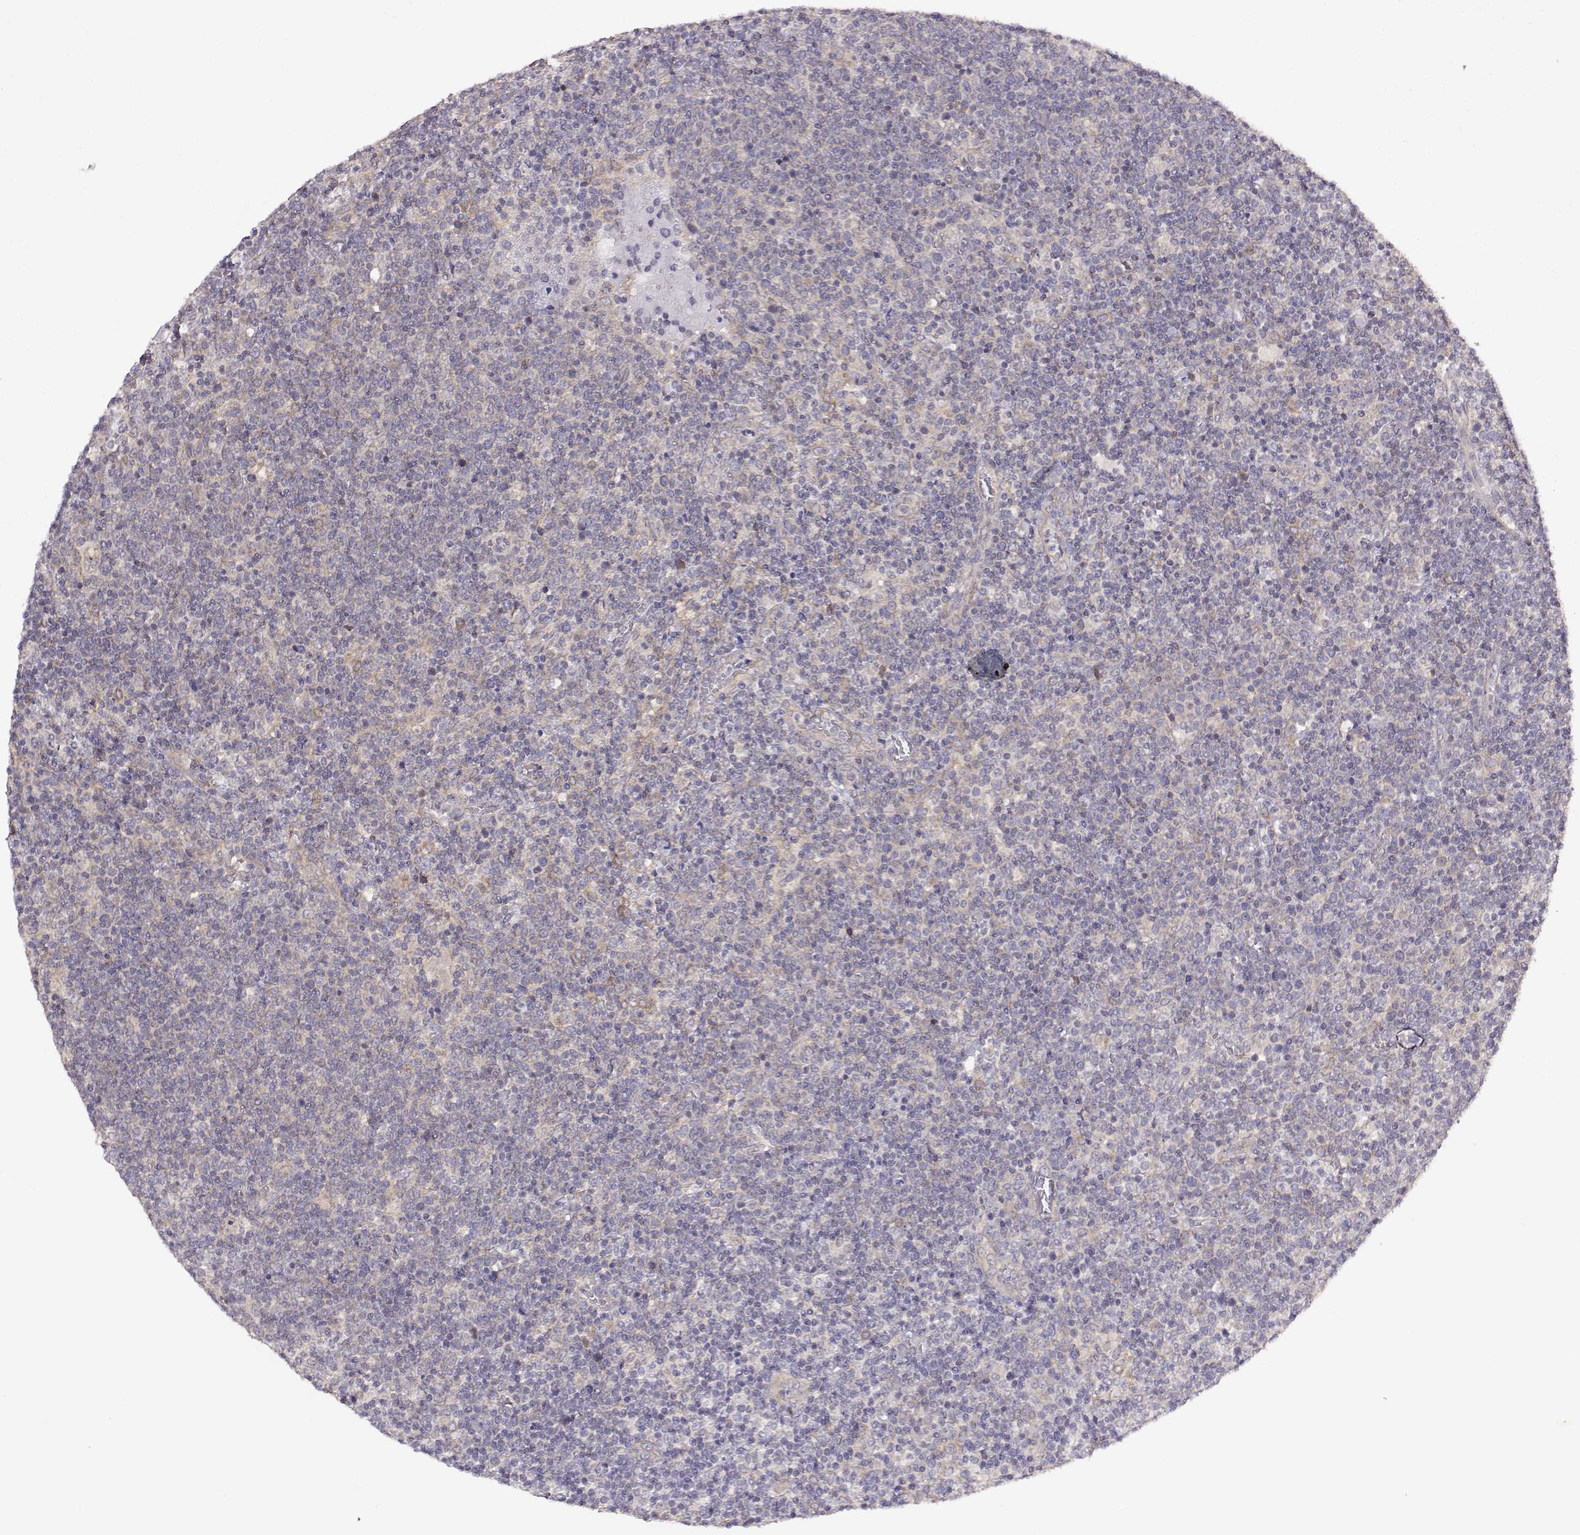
{"staining": {"intensity": "weak", "quantity": ">75%", "location": "cytoplasmic/membranous"}, "tissue": "lymphoma", "cell_type": "Tumor cells", "image_type": "cancer", "snomed": [{"axis": "morphology", "description": "Malignant lymphoma, non-Hodgkin's type, High grade"}, {"axis": "topography", "description": "Lymph node"}], "caption": "Human lymphoma stained for a protein (brown) displays weak cytoplasmic/membranous positive expression in about >75% of tumor cells.", "gene": "PAIP1", "patient": {"sex": "male", "age": 61}}